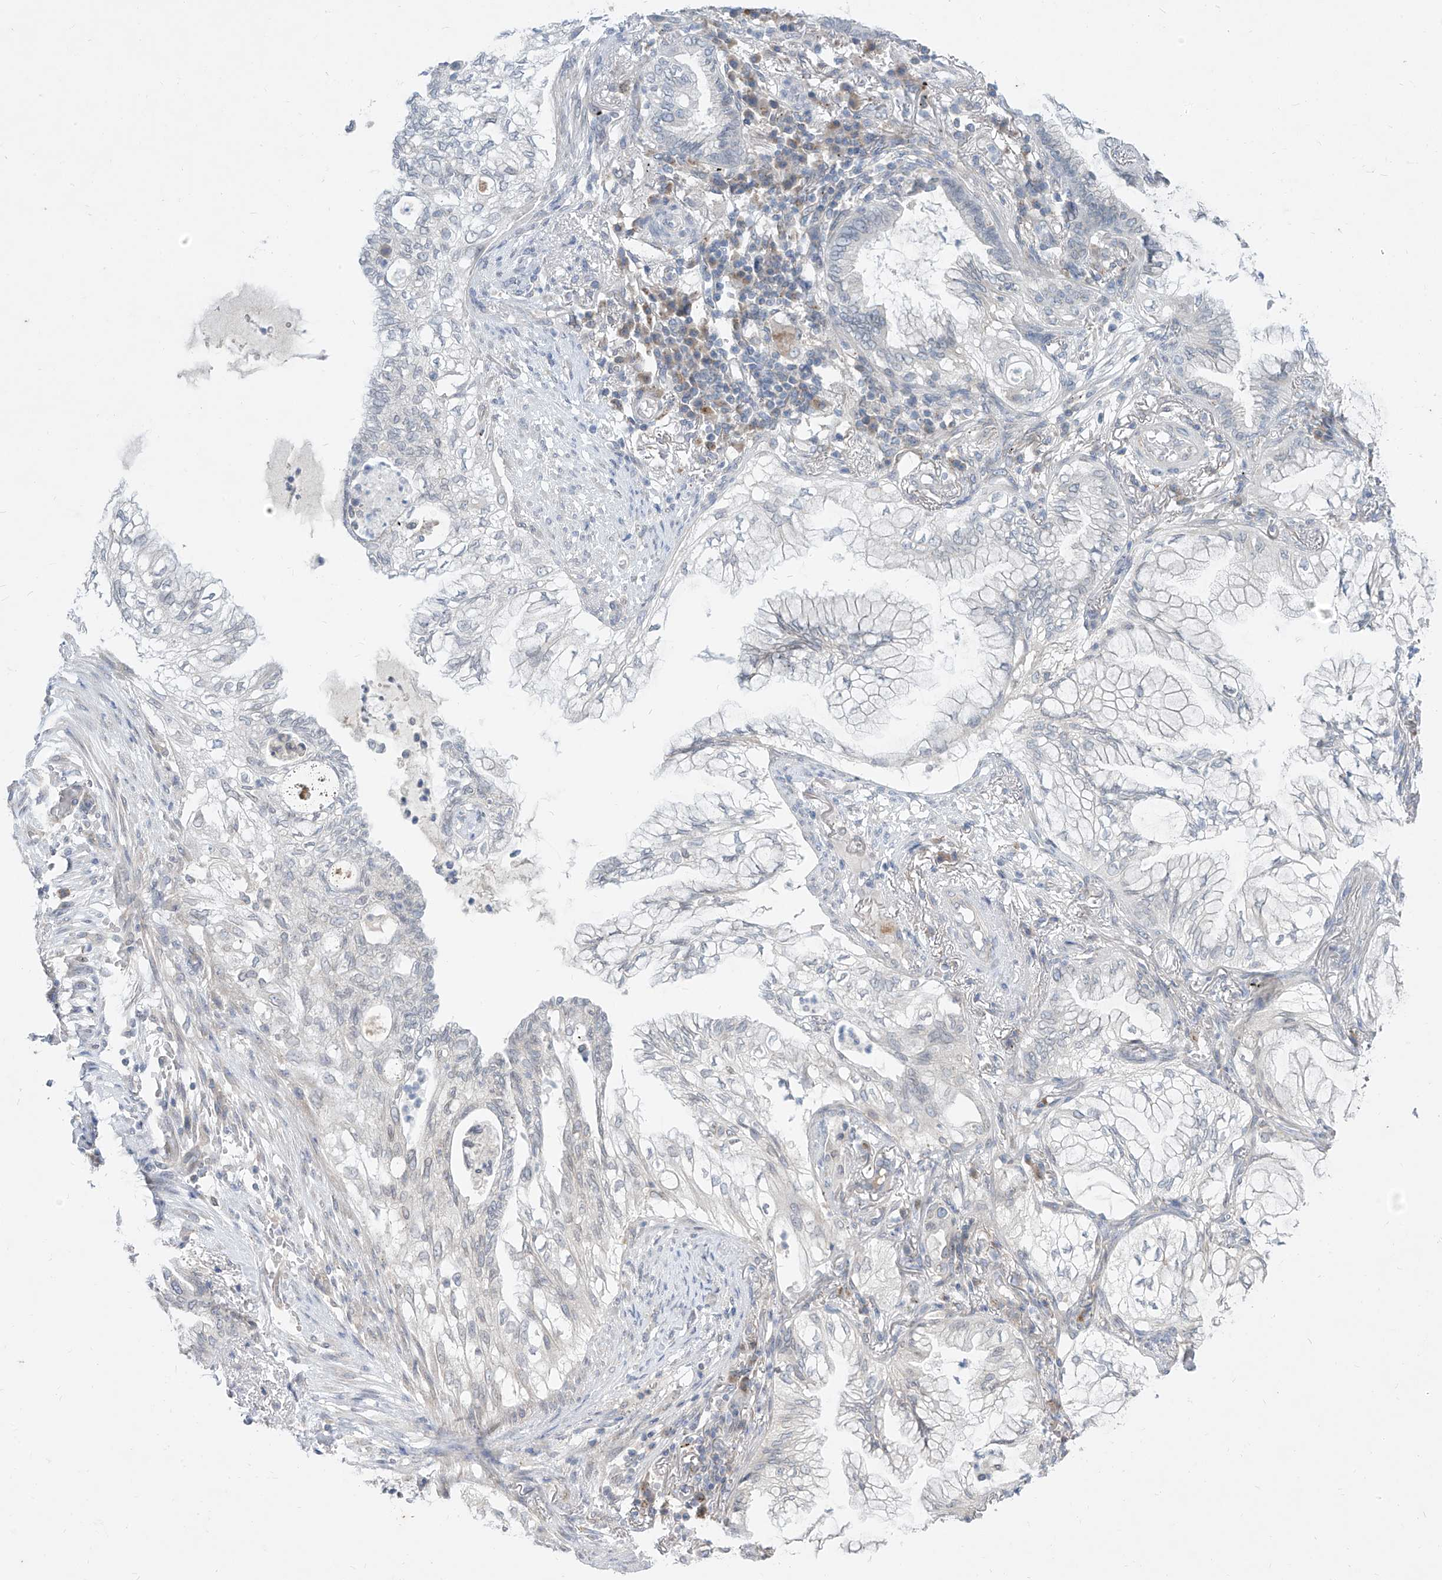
{"staining": {"intensity": "negative", "quantity": "none", "location": "none"}, "tissue": "lung cancer", "cell_type": "Tumor cells", "image_type": "cancer", "snomed": [{"axis": "morphology", "description": "Adenocarcinoma, NOS"}, {"axis": "topography", "description": "Lung"}], "caption": "Lung cancer (adenocarcinoma) was stained to show a protein in brown. There is no significant expression in tumor cells.", "gene": "KRTAP25-1", "patient": {"sex": "female", "age": 70}}